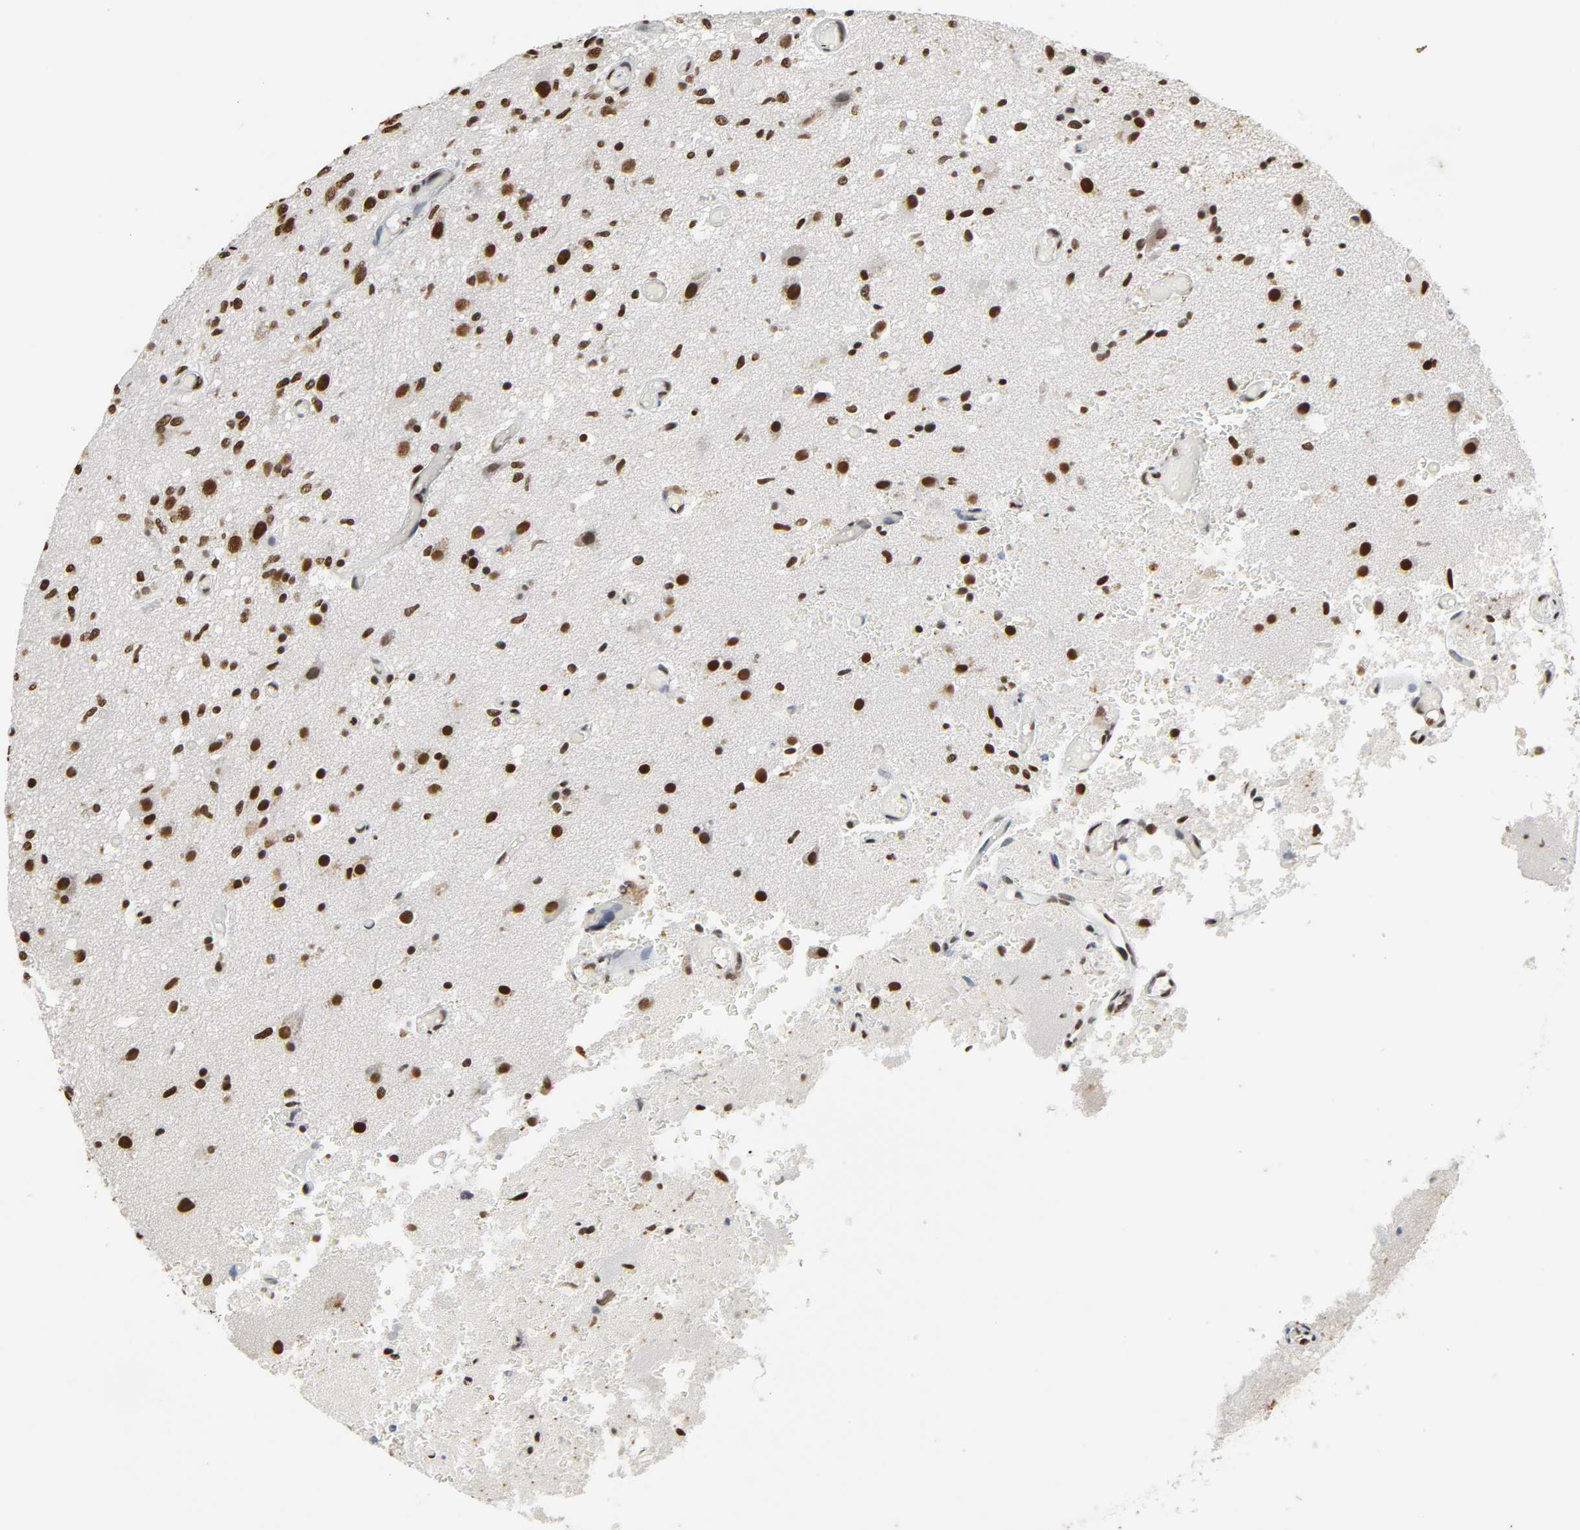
{"staining": {"intensity": "strong", "quantity": ">75%", "location": "nuclear"}, "tissue": "glioma", "cell_type": "Tumor cells", "image_type": "cancer", "snomed": [{"axis": "morphology", "description": "Normal tissue, NOS"}, {"axis": "morphology", "description": "Glioma, malignant, High grade"}, {"axis": "topography", "description": "Cerebral cortex"}], "caption": "Tumor cells show strong nuclear positivity in approximately >75% of cells in malignant glioma (high-grade).", "gene": "HNRNPC", "patient": {"sex": "male", "age": 77}}